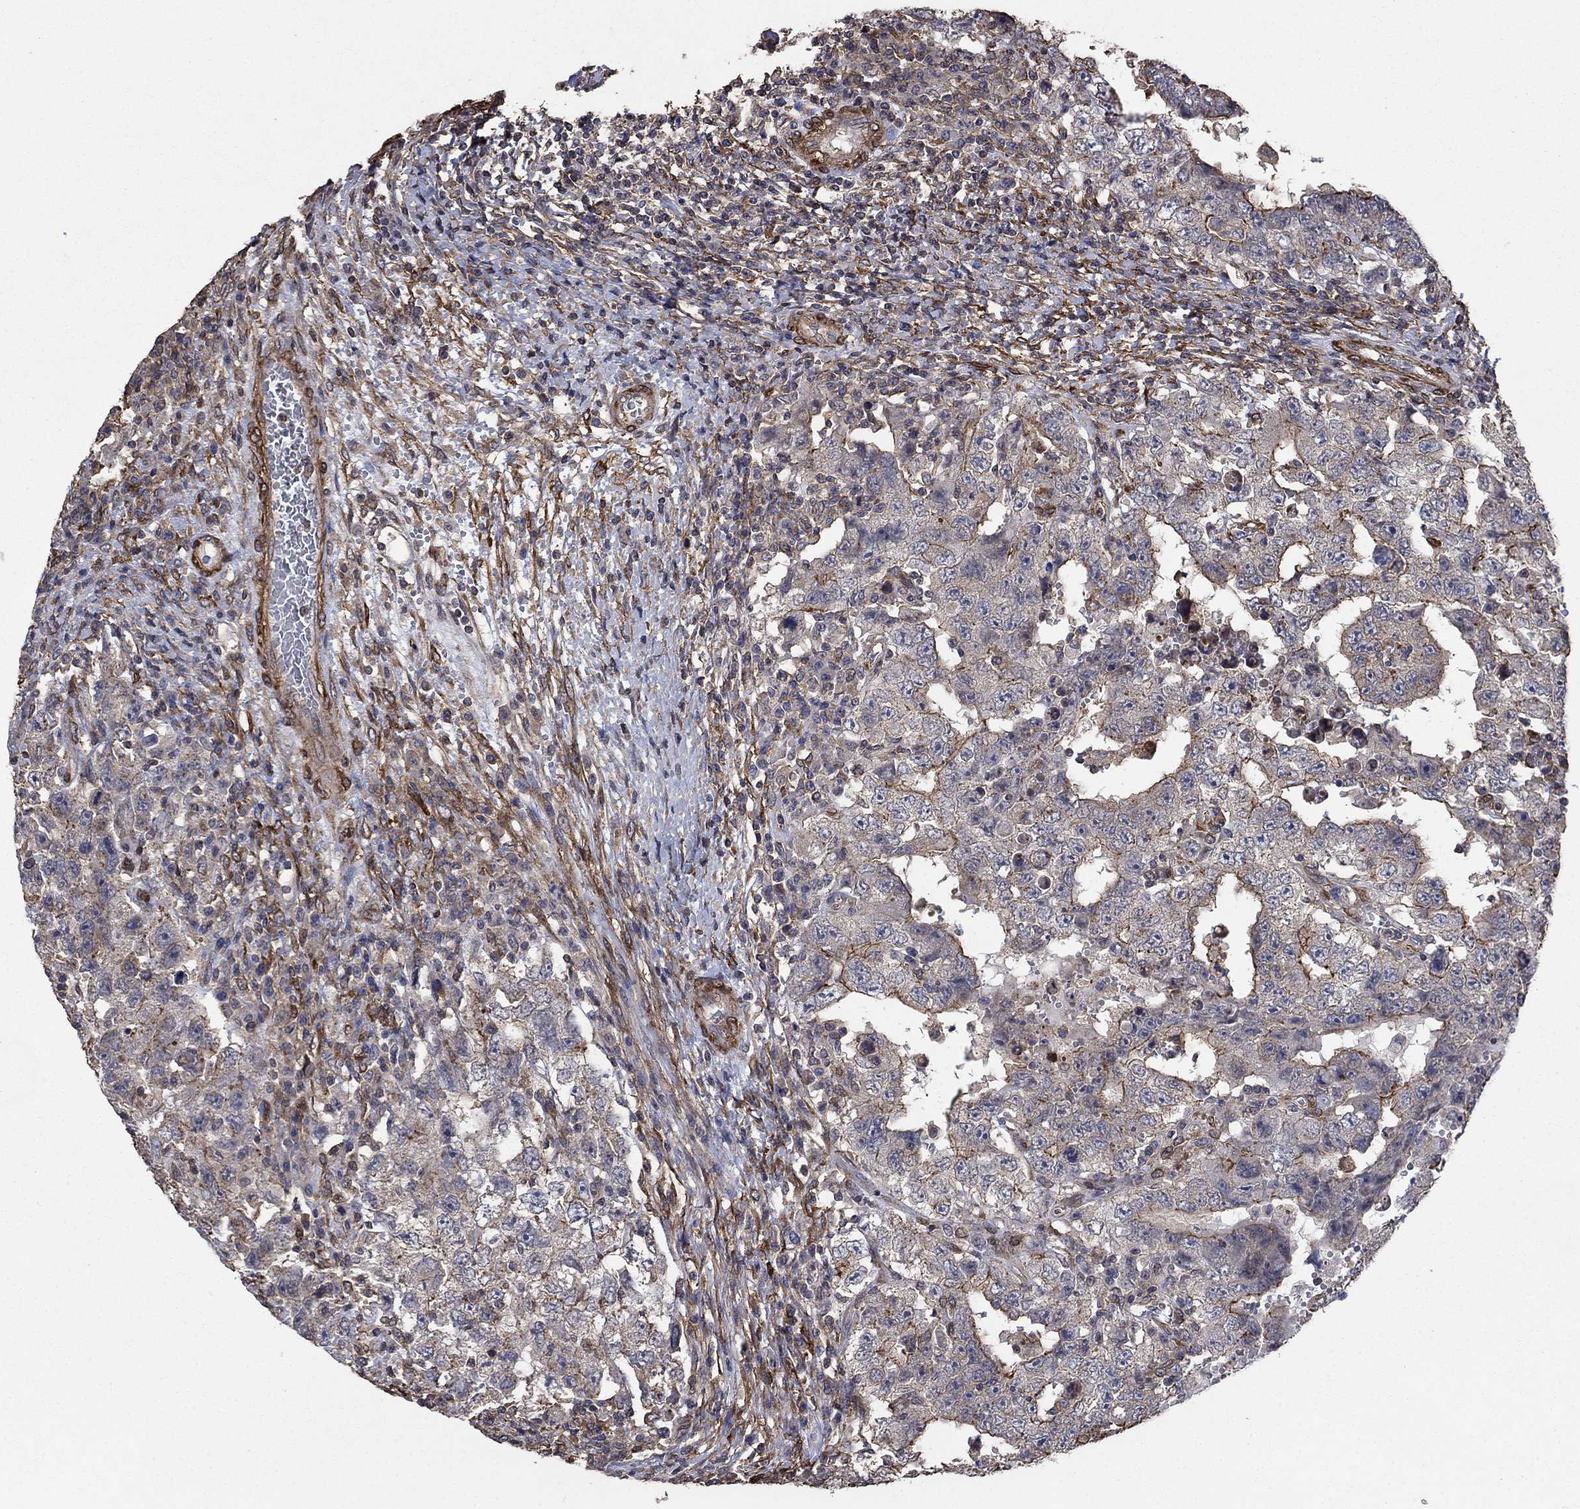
{"staining": {"intensity": "moderate", "quantity": "25%-75%", "location": "cytoplasmic/membranous"}, "tissue": "testis cancer", "cell_type": "Tumor cells", "image_type": "cancer", "snomed": [{"axis": "morphology", "description": "Carcinoma, Embryonal, NOS"}, {"axis": "topography", "description": "Testis"}], "caption": "Brown immunohistochemical staining in testis embryonal carcinoma demonstrates moderate cytoplasmic/membranous expression in about 25%-75% of tumor cells.", "gene": "PDE3A", "patient": {"sex": "male", "age": 26}}